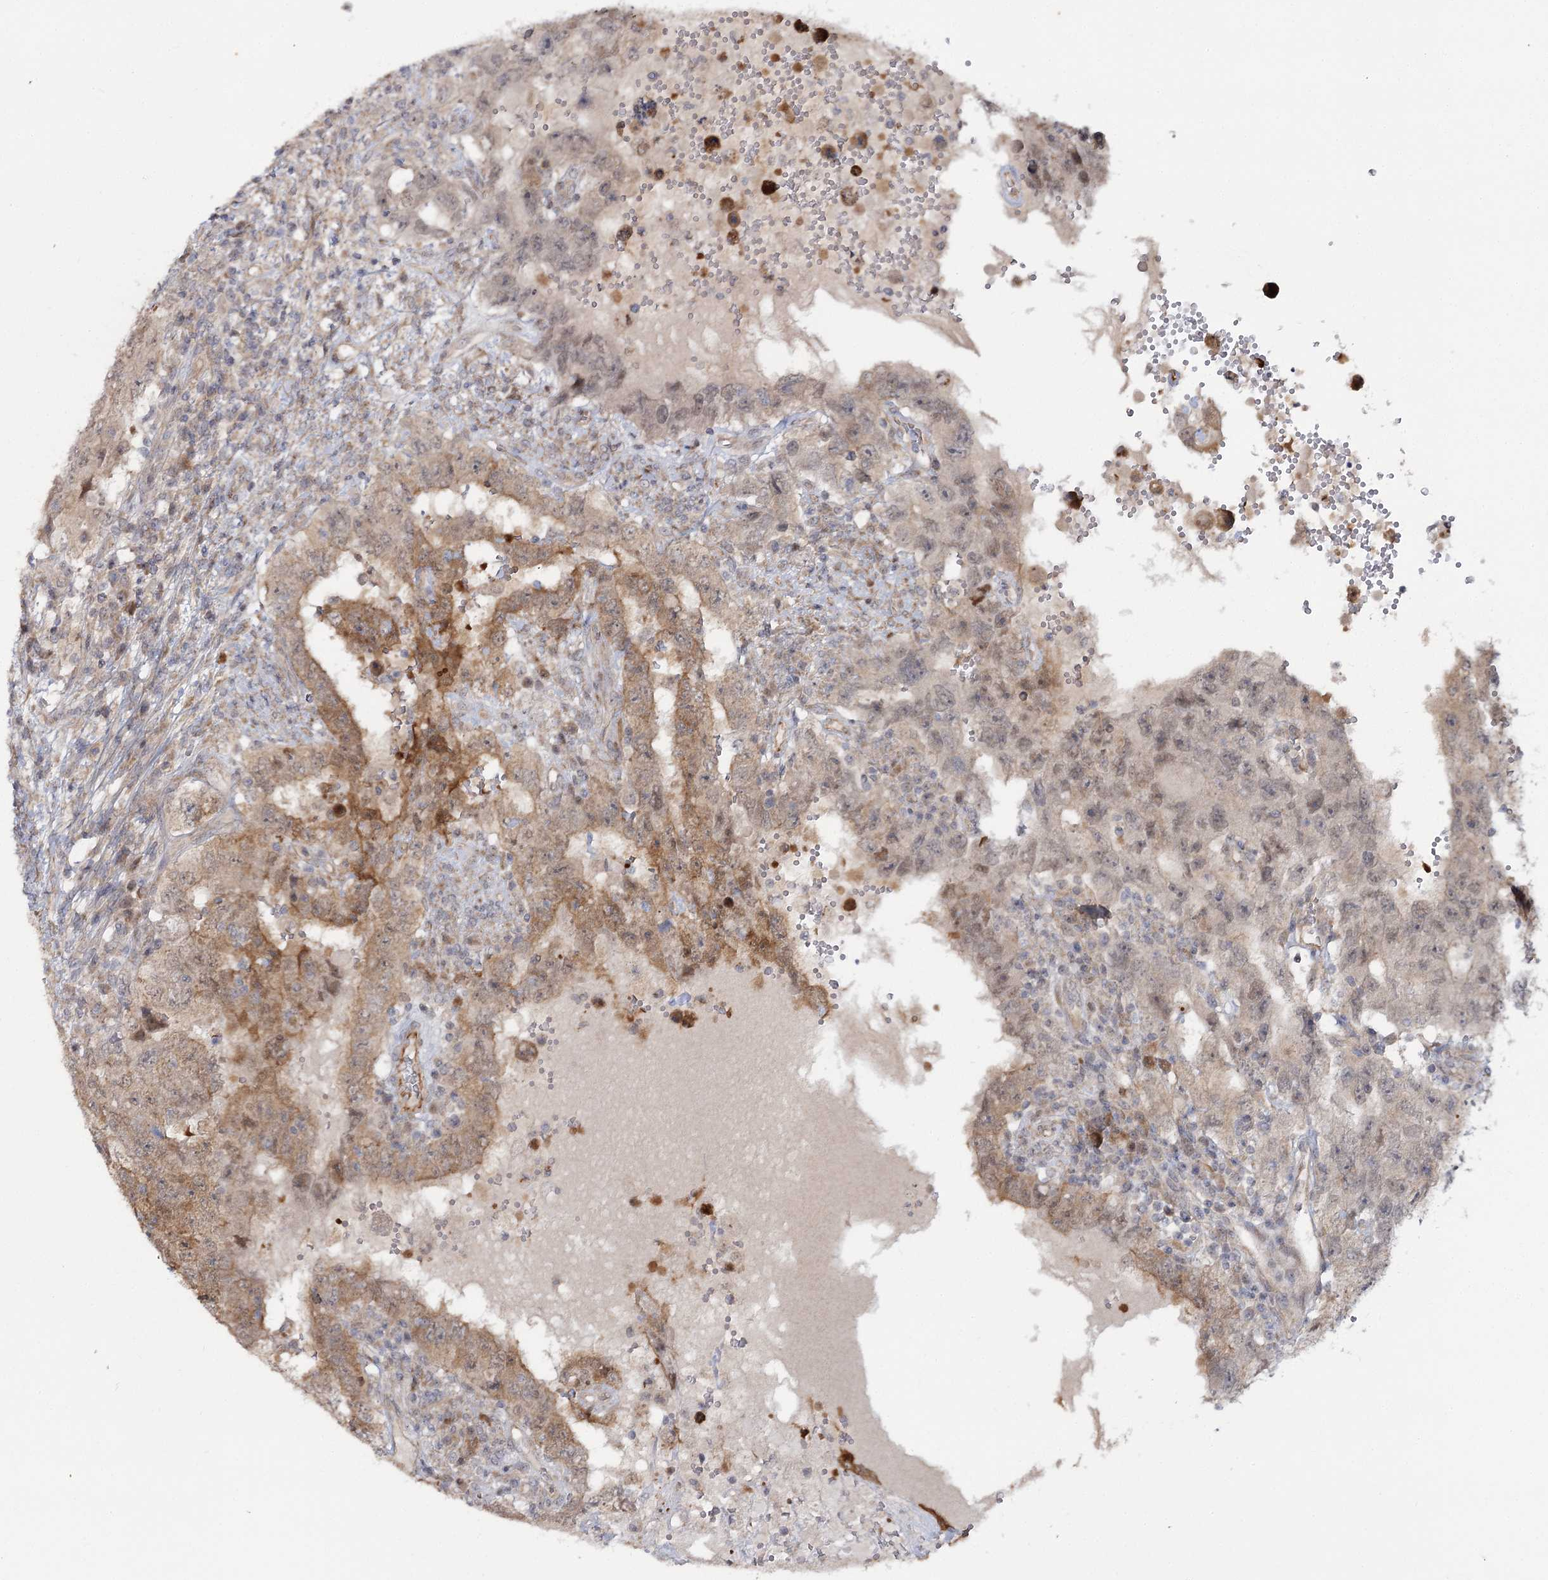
{"staining": {"intensity": "moderate", "quantity": ">75%", "location": "cytoplasmic/membranous"}, "tissue": "testis cancer", "cell_type": "Tumor cells", "image_type": "cancer", "snomed": [{"axis": "morphology", "description": "Carcinoma, Embryonal, NOS"}, {"axis": "topography", "description": "Testis"}], "caption": "Brown immunohistochemical staining in testis cancer (embryonal carcinoma) displays moderate cytoplasmic/membranous positivity in about >75% of tumor cells.", "gene": "TBC1D9B", "patient": {"sex": "male", "age": 26}}